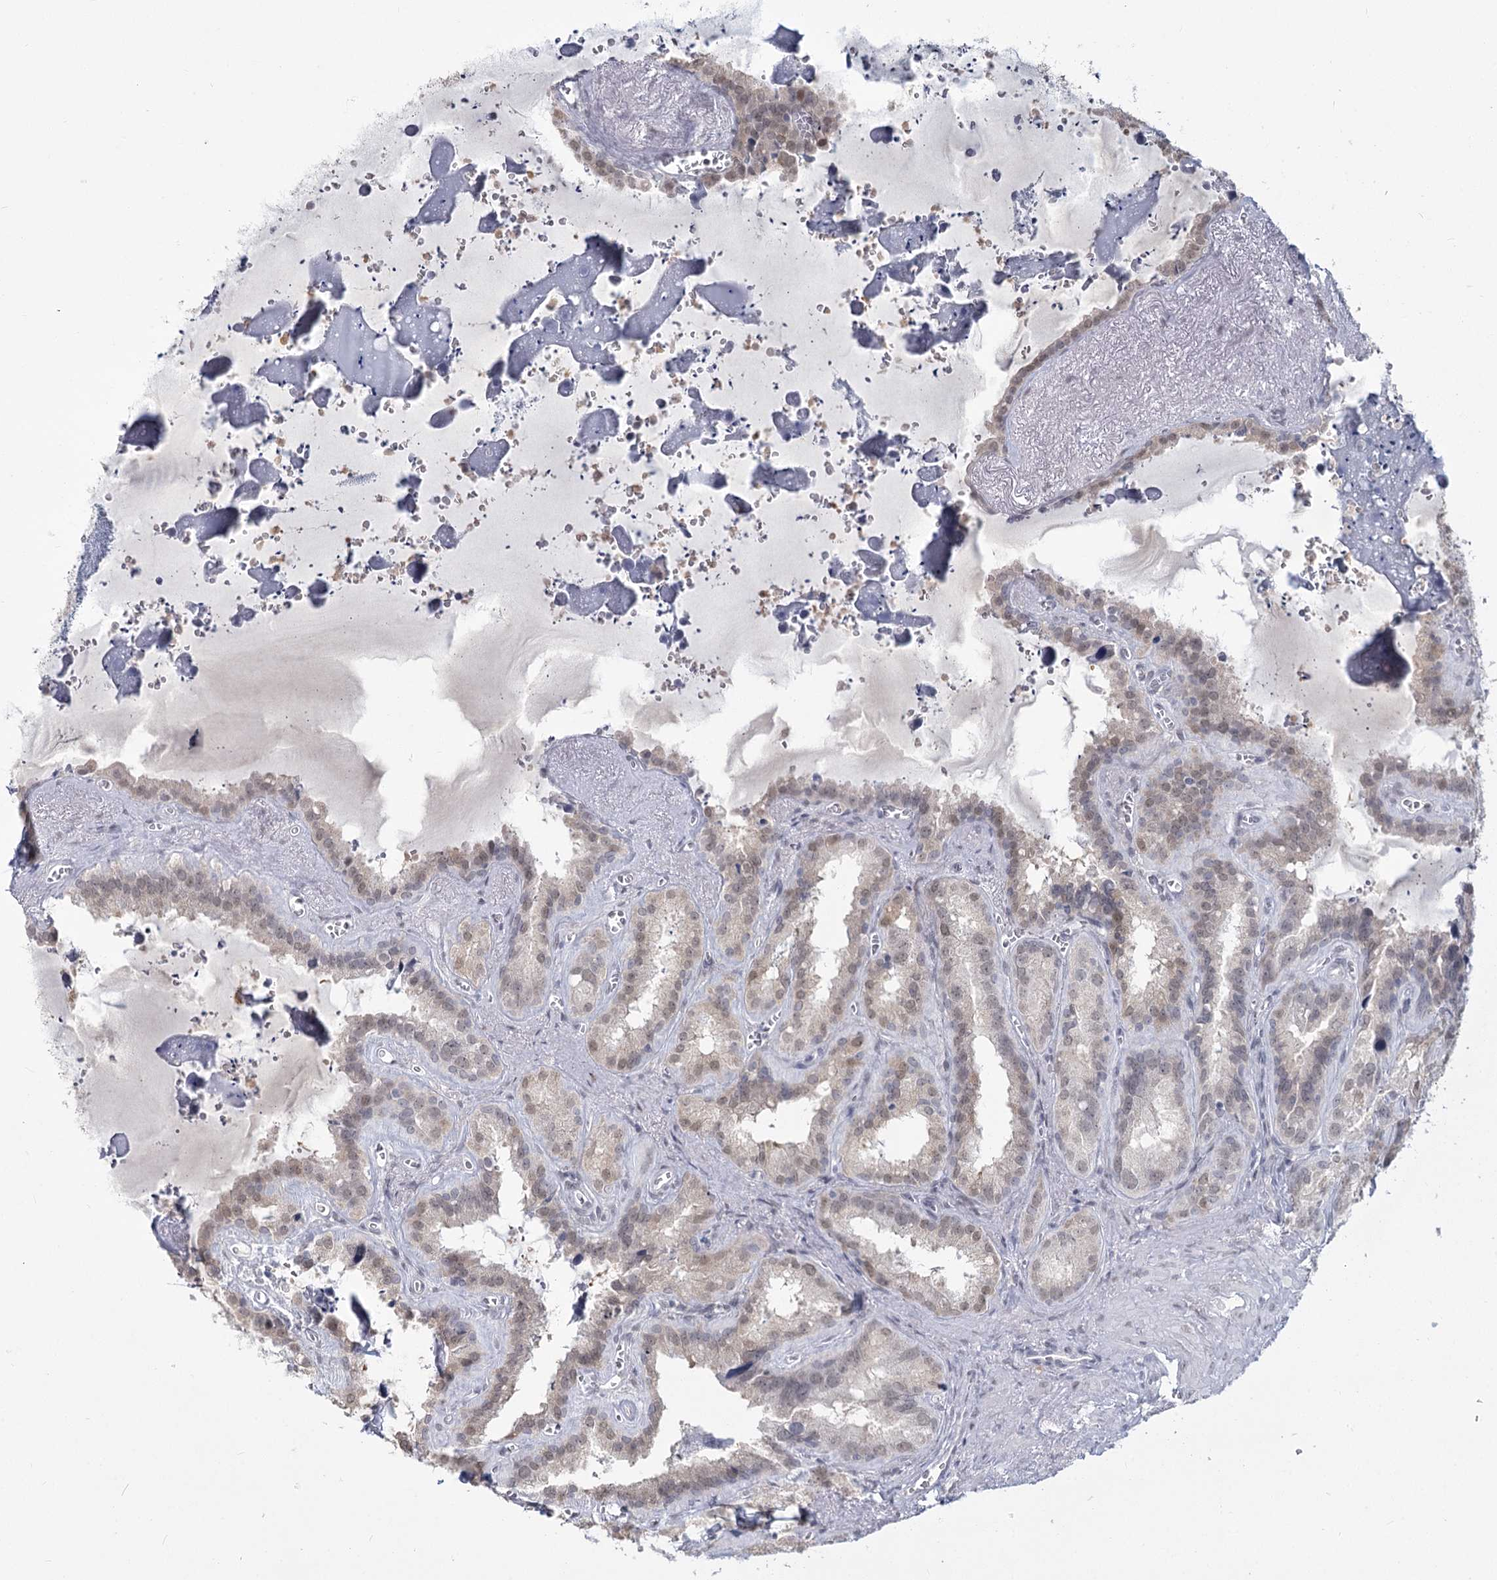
{"staining": {"intensity": "weak", "quantity": "<25%", "location": "nuclear"}, "tissue": "seminal vesicle", "cell_type": "Glandular cells", "image_type": "normal", "snomed": [{"axis": "morphology", "description": "Normal tissue, NOS"}, {"axis": "topography", "description": "Prostate"}, {"axis": "topography", "description": "Seminal veicle"}], "caption": "DAB (3,3'-diaminobenzidine) immunohistochemical staining of benign human seminal vesicle reveals no significant staining in glandular cells.", "gene": "LY6G5C", "patient": {"sex": "male", "age": 59}}